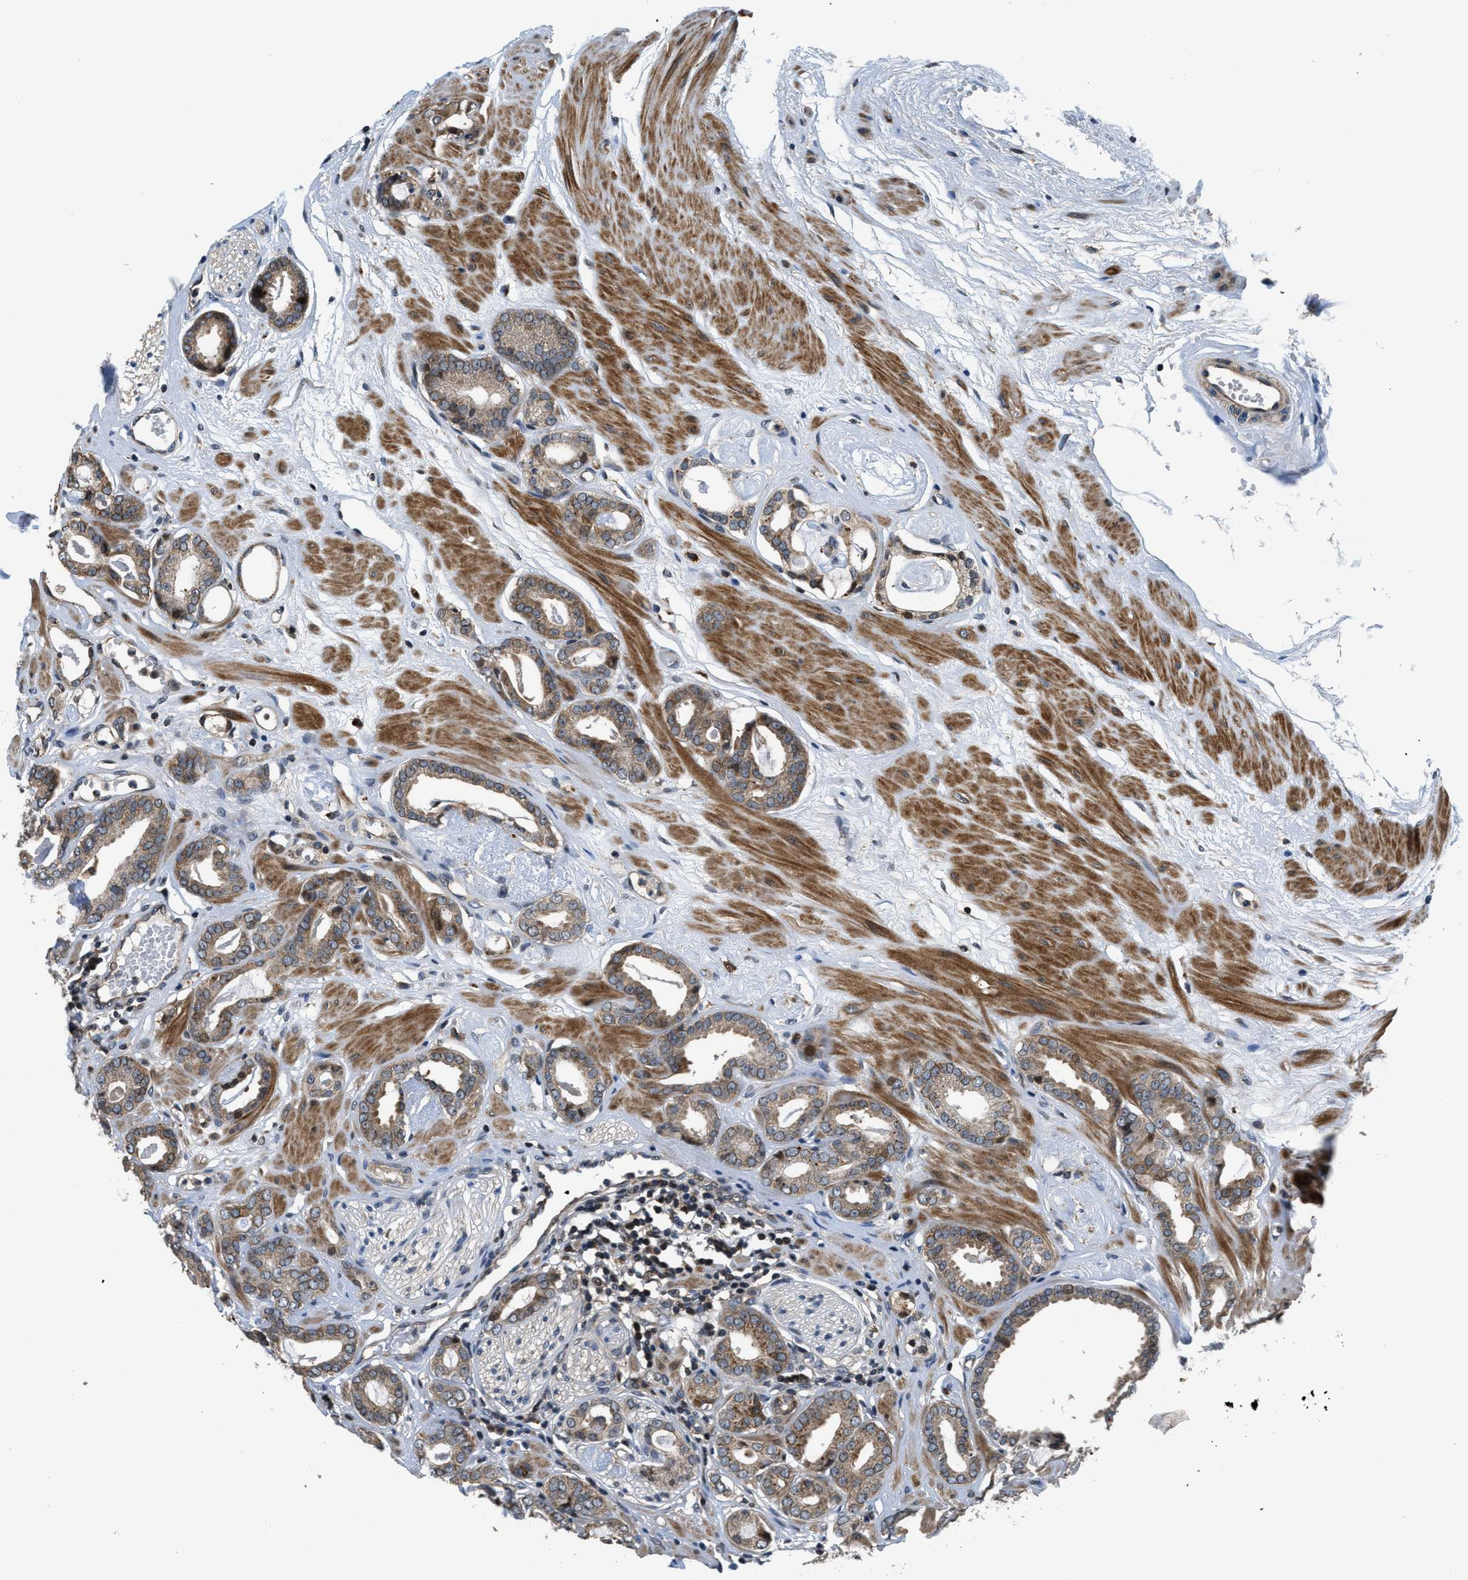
{"staining": {"intensity": "moderate", "quantity": ">75%", "location": "cytoplasmic/membranous"}, "tissue": "prostate cancer", "cell_type": "Tumor cells", "image_type": "cancer", "snomed": [{"axis": "morphology", "description": "Adenocarcinoma, Low grade"}, {"axis": "topography", "description": "Prostate"}], "caption": "Immunohistochemical staining of prostate adenocarcinoma (low-grade) displays medium levels of moderate cytoplasmic/membranous protein expression in approximately >75% of tumor cells.", "gene": "CTBS", "patient": {"sex": "male", "age": 53}}